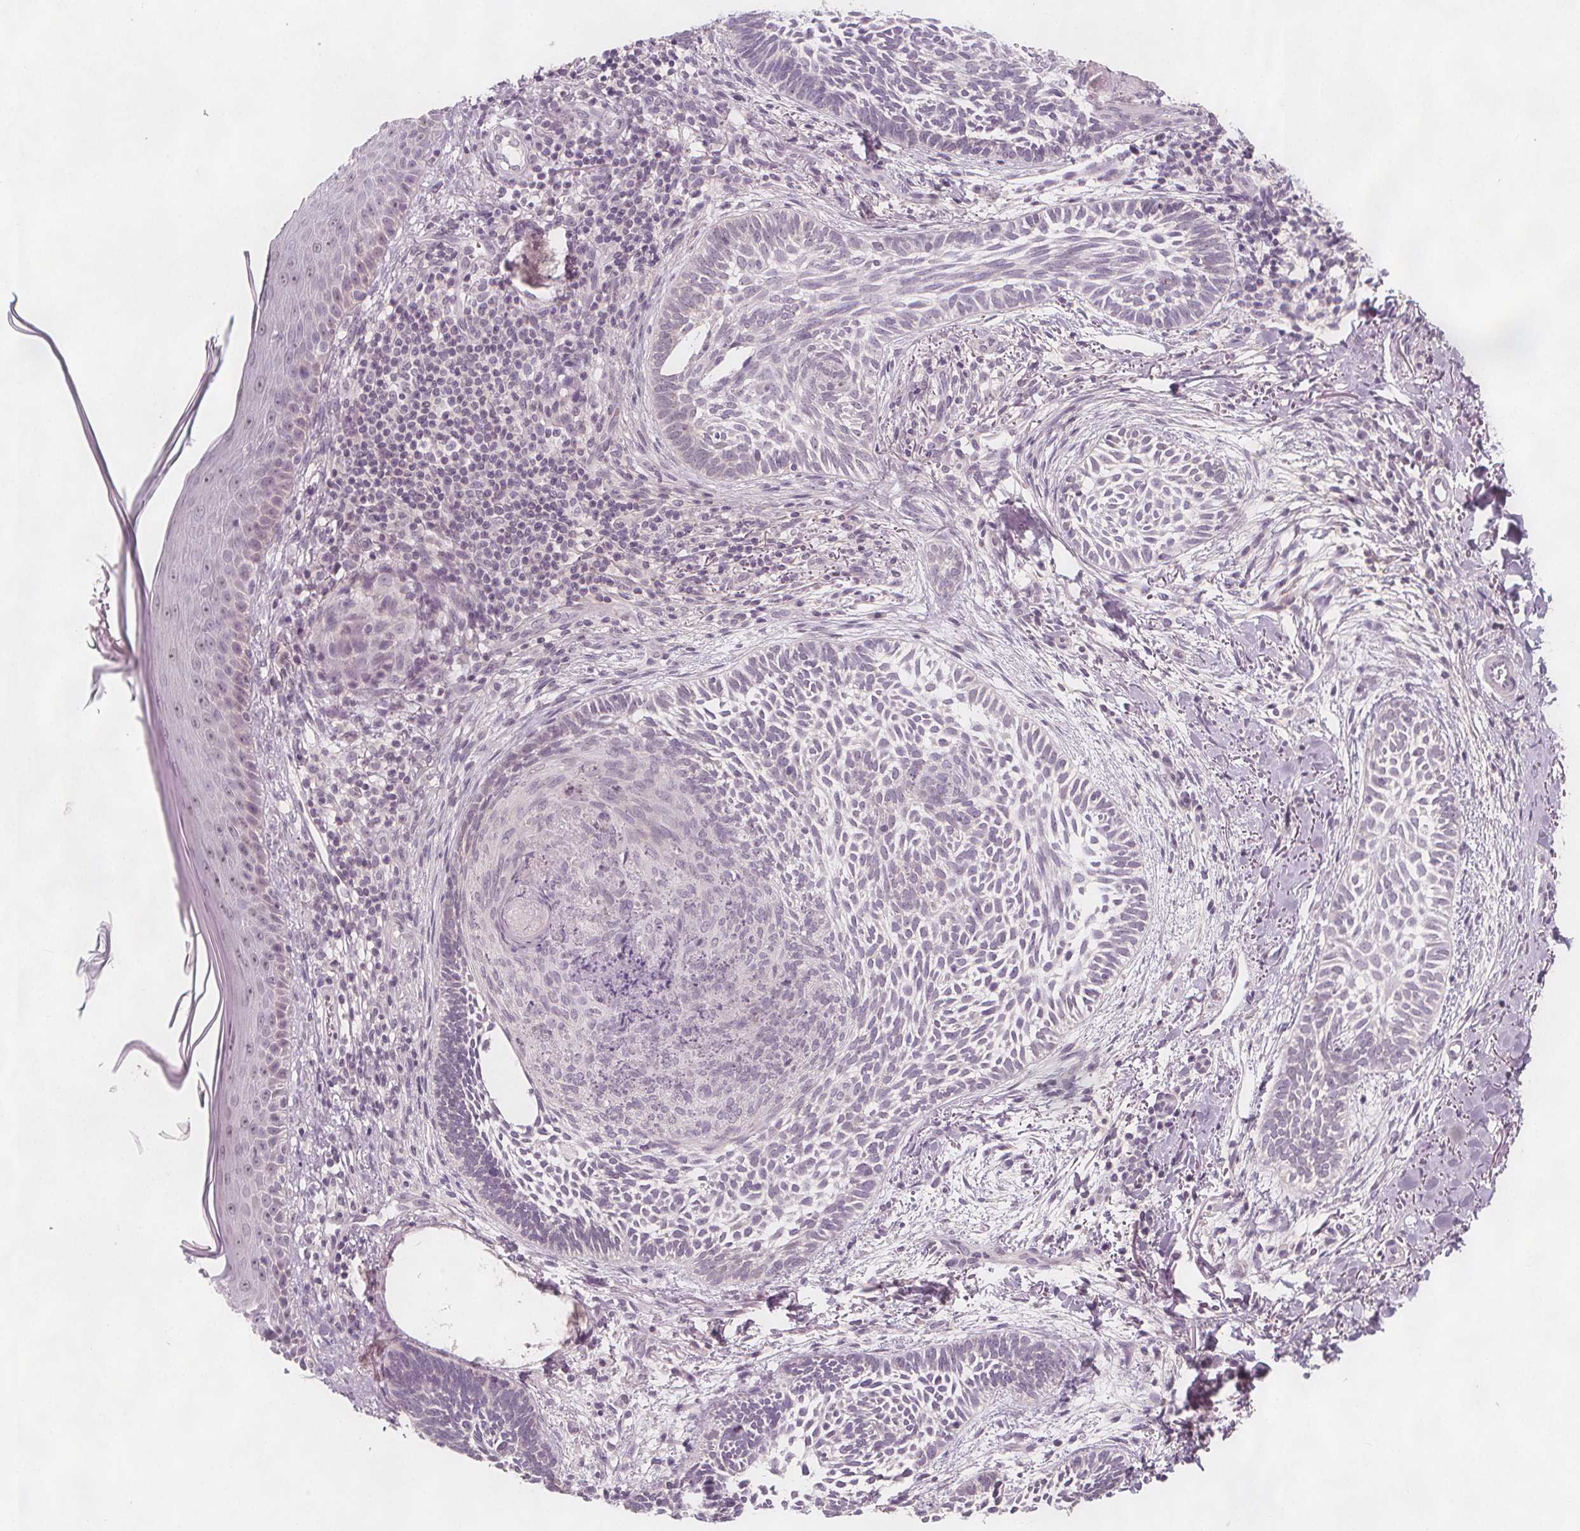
{"staining": {"intensity": "negative", "quantity": "none", "location": "none"}, "tissue": "skin cancer", "cell_type": "Tumor cells", "image_type": "cancer", "snomed": [{"axis": "morphology", "description": "Normal tissue, NOS"}, {"axis": "morphology", "description": "Basal cell carcinoma"}, {"axis": "topography", "description": "Skin"}], "caption": "Tumor cells show no significant protein positivity in skin basal cell carcinoma.", "gene": "C1orf167", "patient": {"sex": "male", "age": 46}}